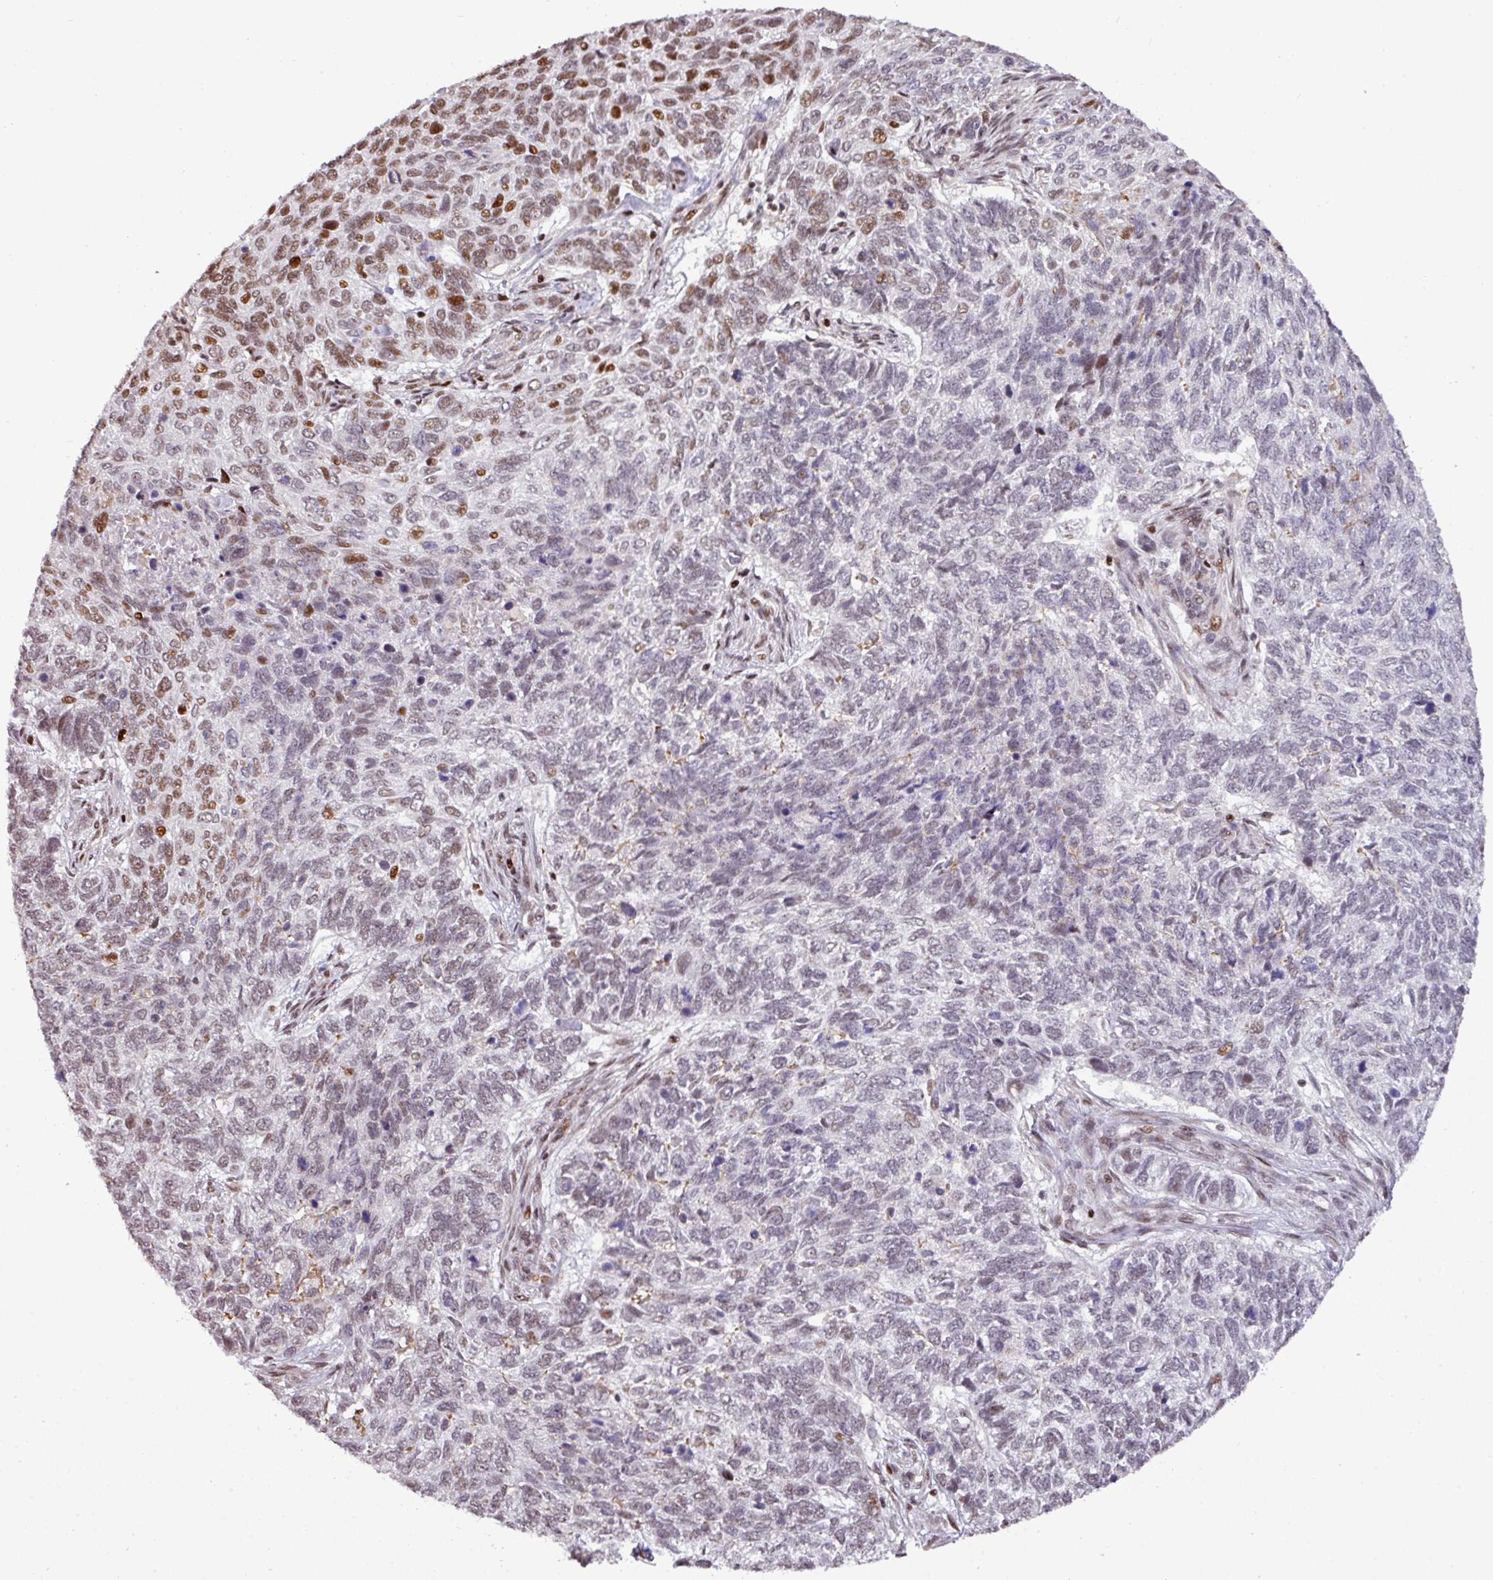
{"staining": {"intensity": "moderate", "quantity": "<25%", "location": "nuclear"}, "tissue": "skin cancer", "cell_type": "Tumor cells", "image_type": "cancer", "snomed": [{"axis": "morphology", "description": "Basal cell carcinoma"}, {"axis": "topography", "description": "Skin"}], "caption": "Skin cancer stained with IHC shows moderate nuclear staining in about <25% of tumor cells. (Brightfield microscopy of DAB IHC at high magnification).", "gene": "MYSM1", "patient": {"sex": "female", "age": 65}}